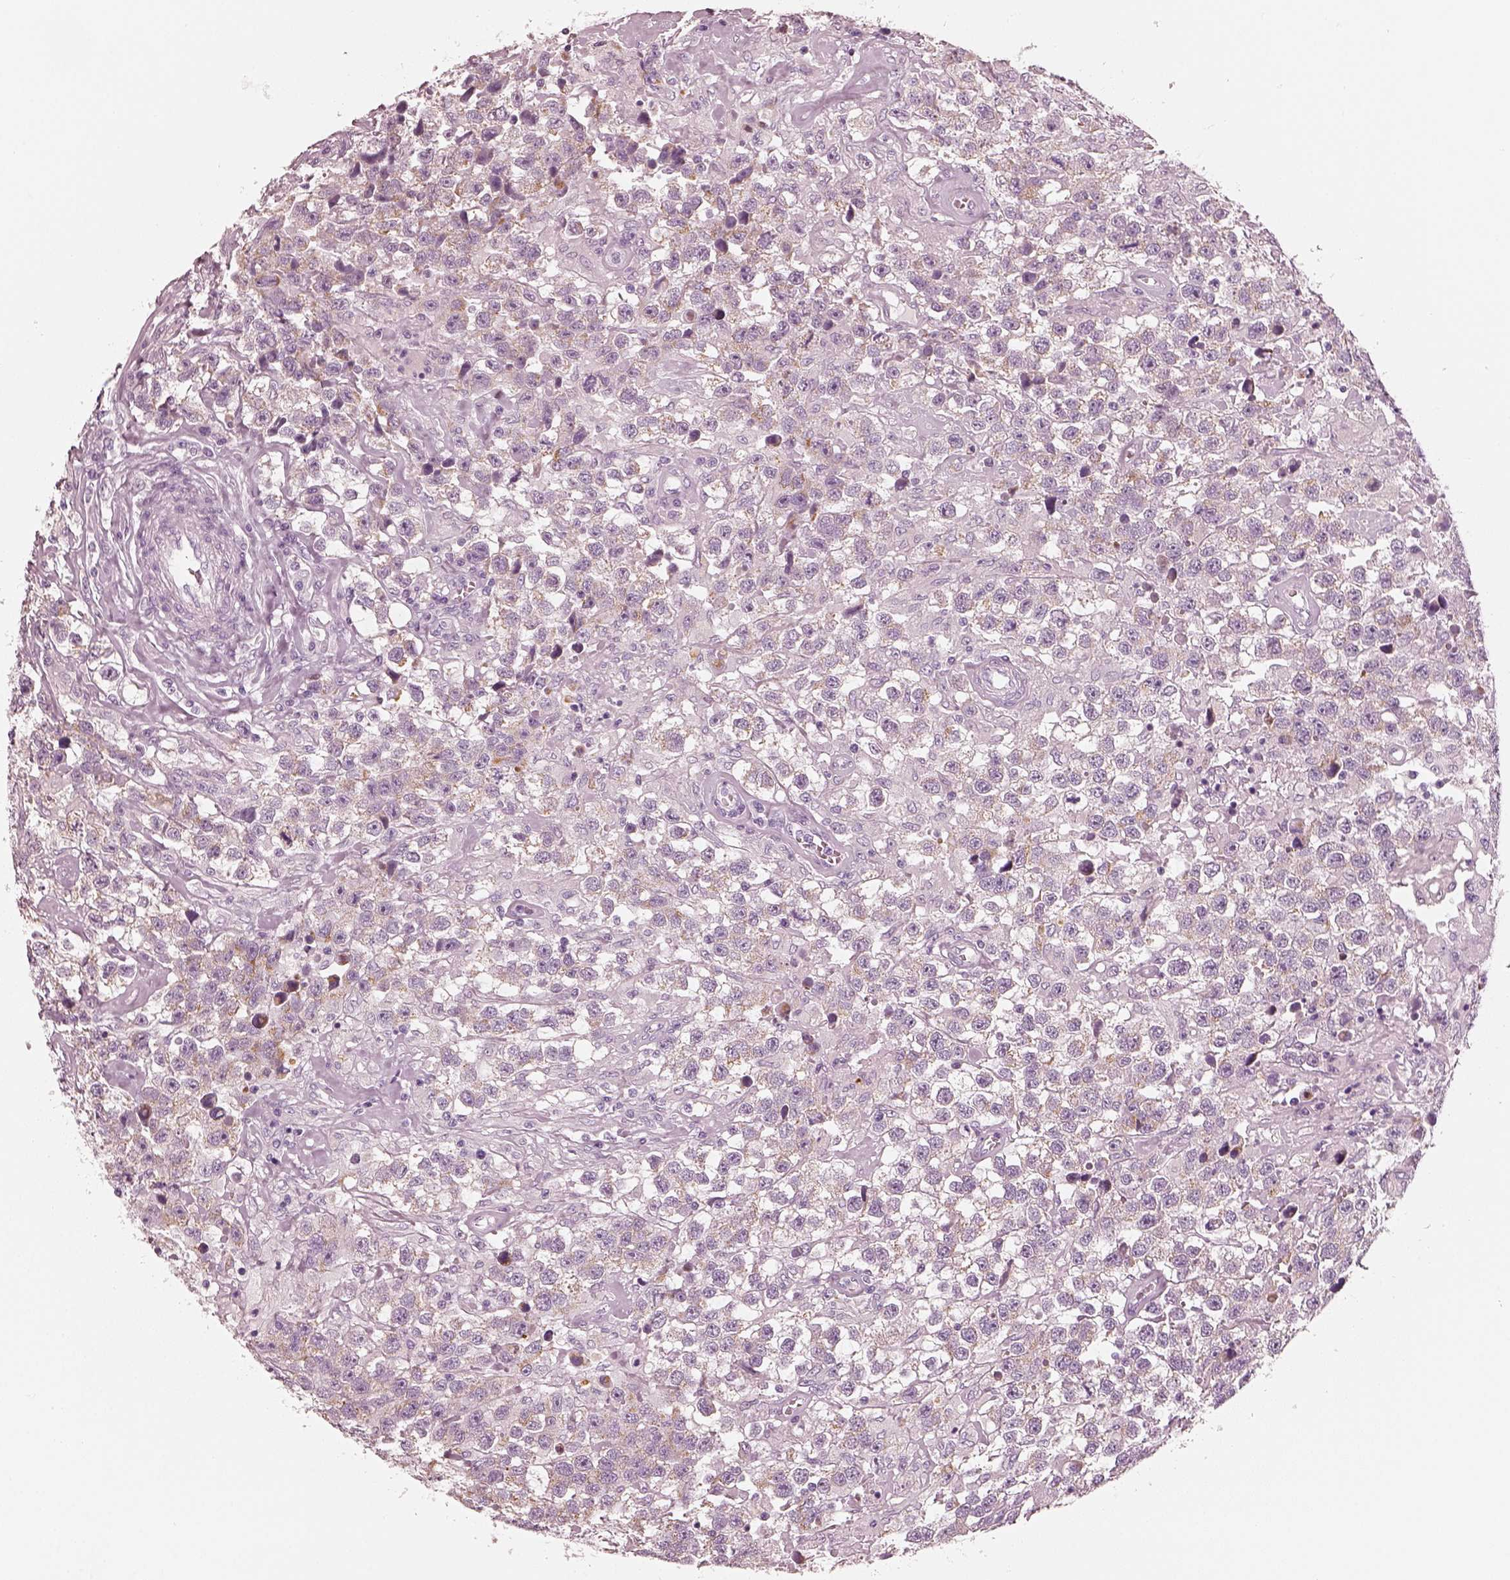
{"staining": {"intensity": "negative", "quantity": "none", "location": "none"}, "tissue": "testis cancer", "cell_type": "Tumor cells", "image_type": "cancer", "snomed": [{"axis": "morphology", "description": "Seminoma, NOS"}, {"axis": "topography", "description": "Testis"}], "caption": "Tumor cells show no significant expression in testis cancer (seminoma).", "gene": "R3HDML", "patient": {"sex": "male", "age": 43}}